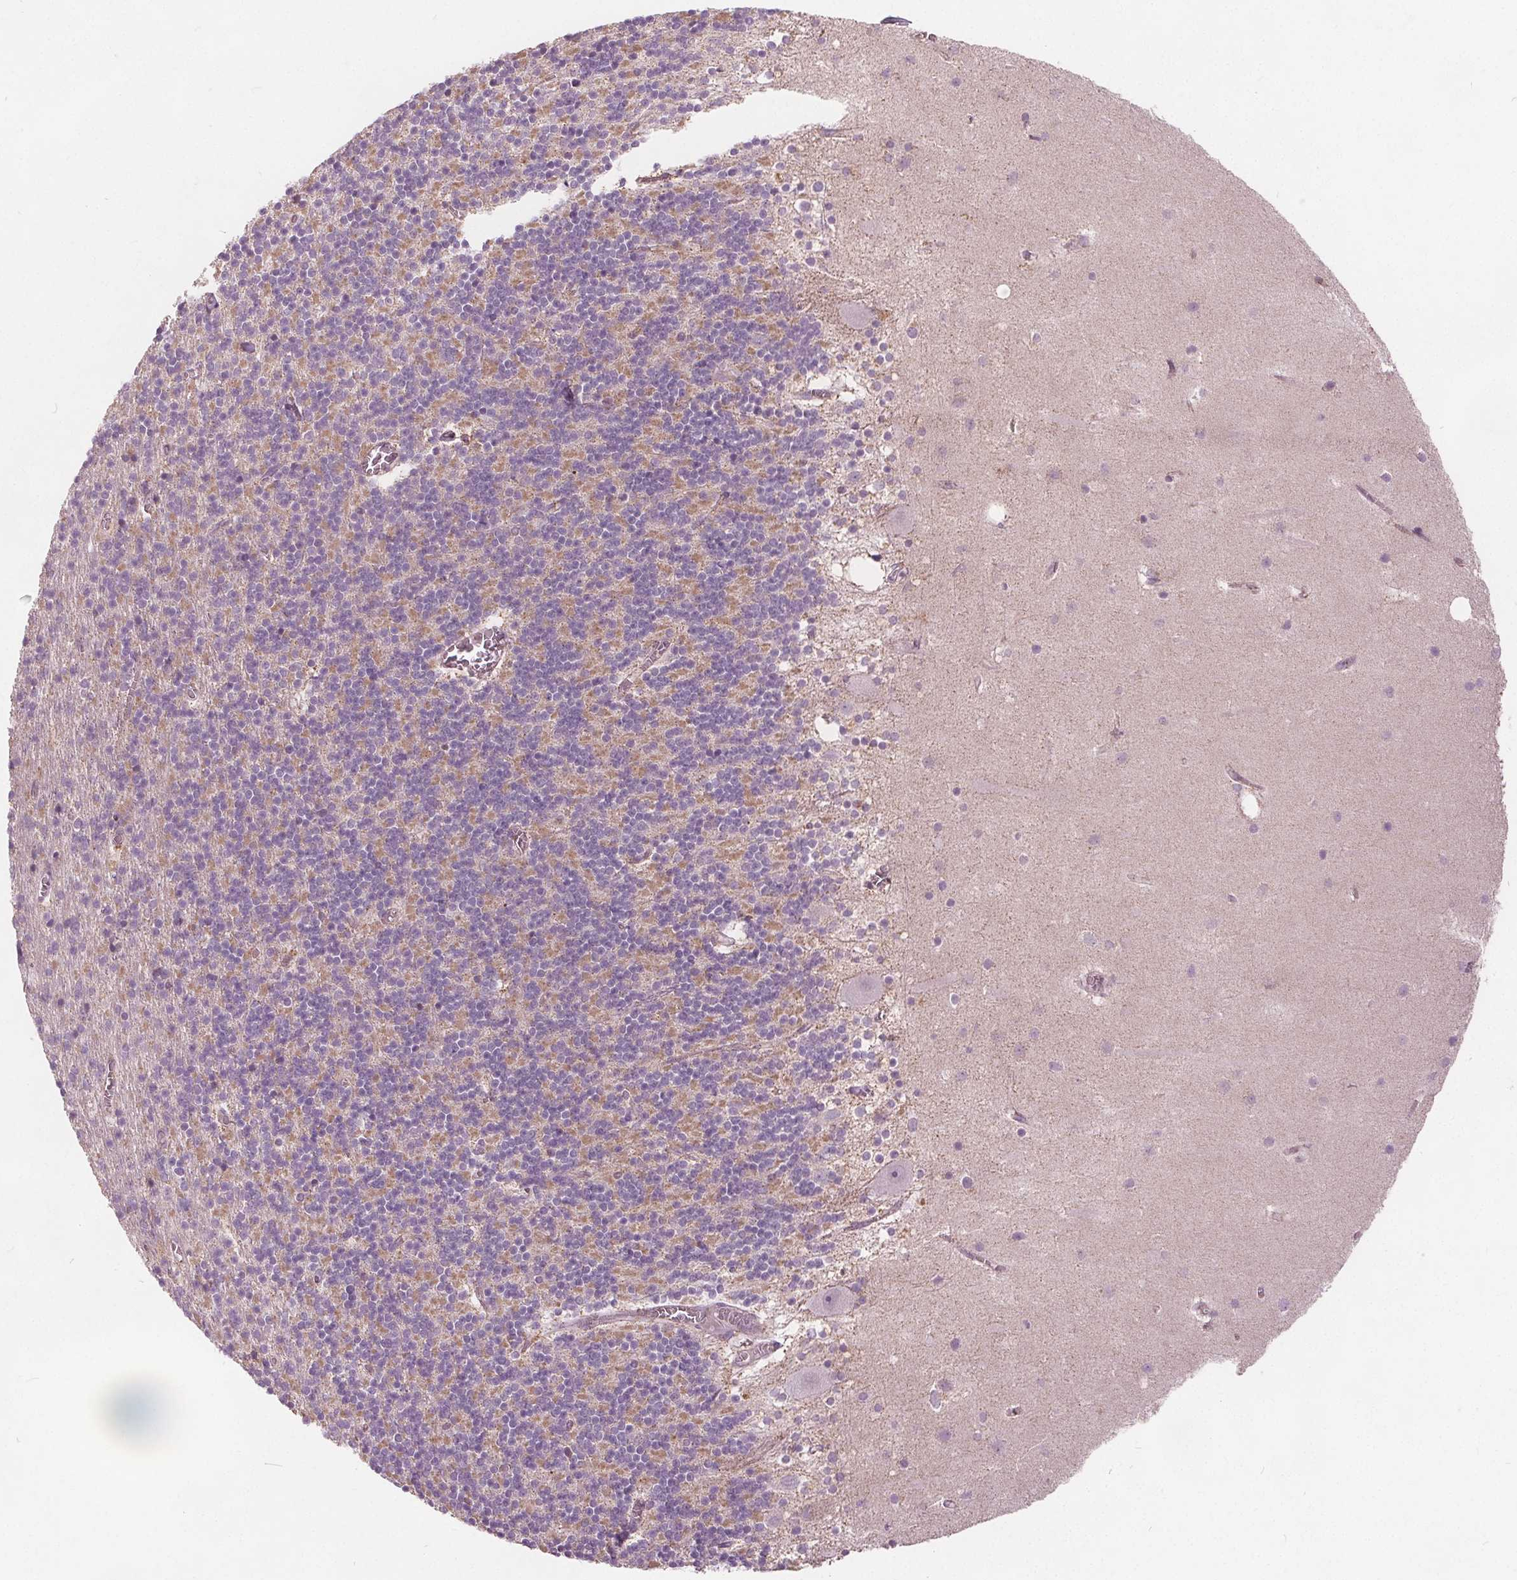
{"staining": {"intensity": "negative", "quantity": "none", "location": "none"}, "tissue": "cerebellum", "cell_type": "Cells in granular layer", "image_type": "normal", "snomed": [{"axis": "morphology", "description": "Normal tissue, NOS"}, {"axis": "topography", "description": "Cerebellum"}], "caption": "The image reveals no significant expression in cells in granular layer of cerebellum.", "gene": "ECI2", "patient": {"sex": "male", "age": 70}}